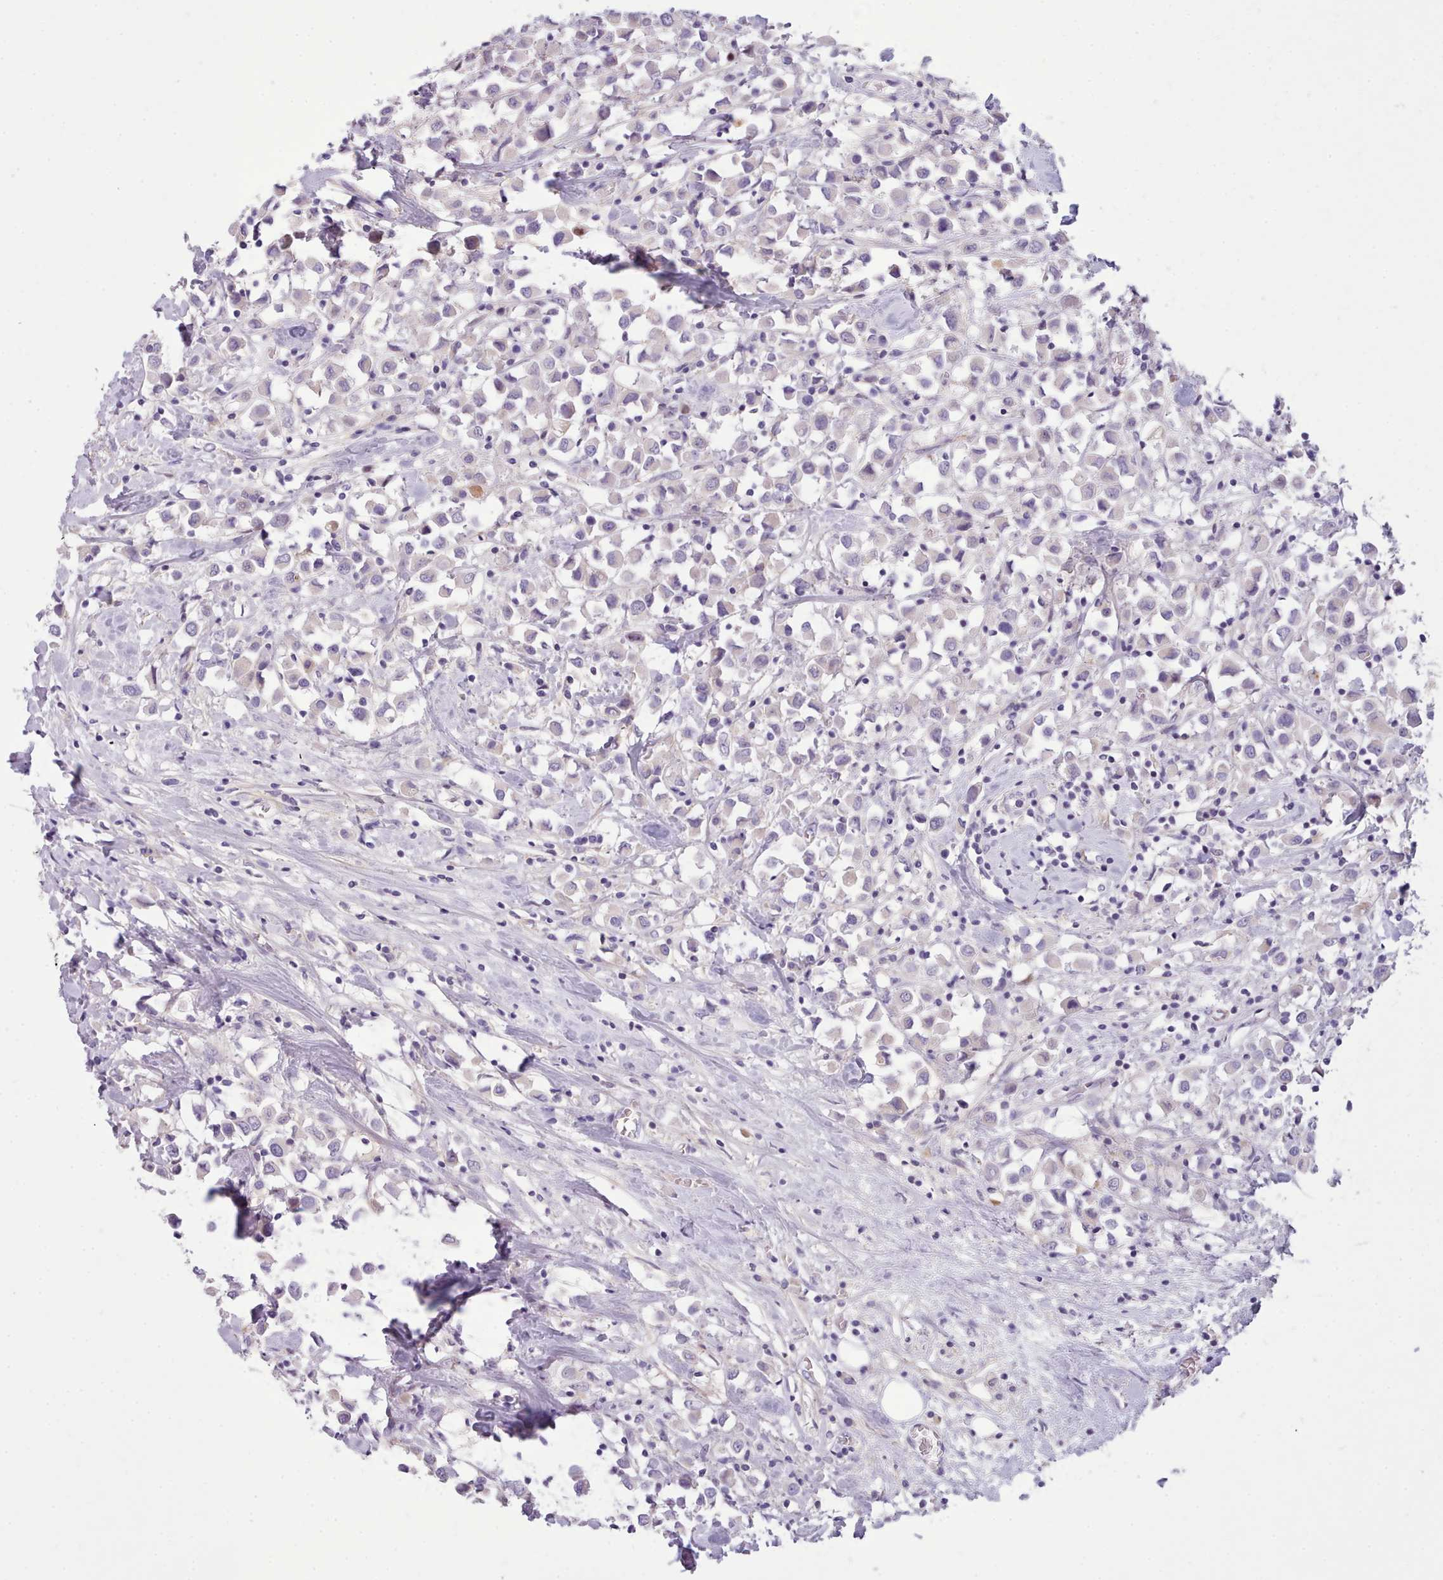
{"staining": {"intensity": "negative", "quantity": "none", "location": "none"}, "tissue": "breast cancer", "cell_type": "Tumor cells", "image_type": "cancer", "snomed": [{"axis": "morphology", "description": "Duct carcinoma"}, {"axis": "topography", "description": "Breast"}], "caption": "The photomicrograph shows no significant positivity in tumor cells of breast infiltrating ductal carcinoma.", "gene": "CYP2A13", "patient": {"sex": "female", "age": 61}}